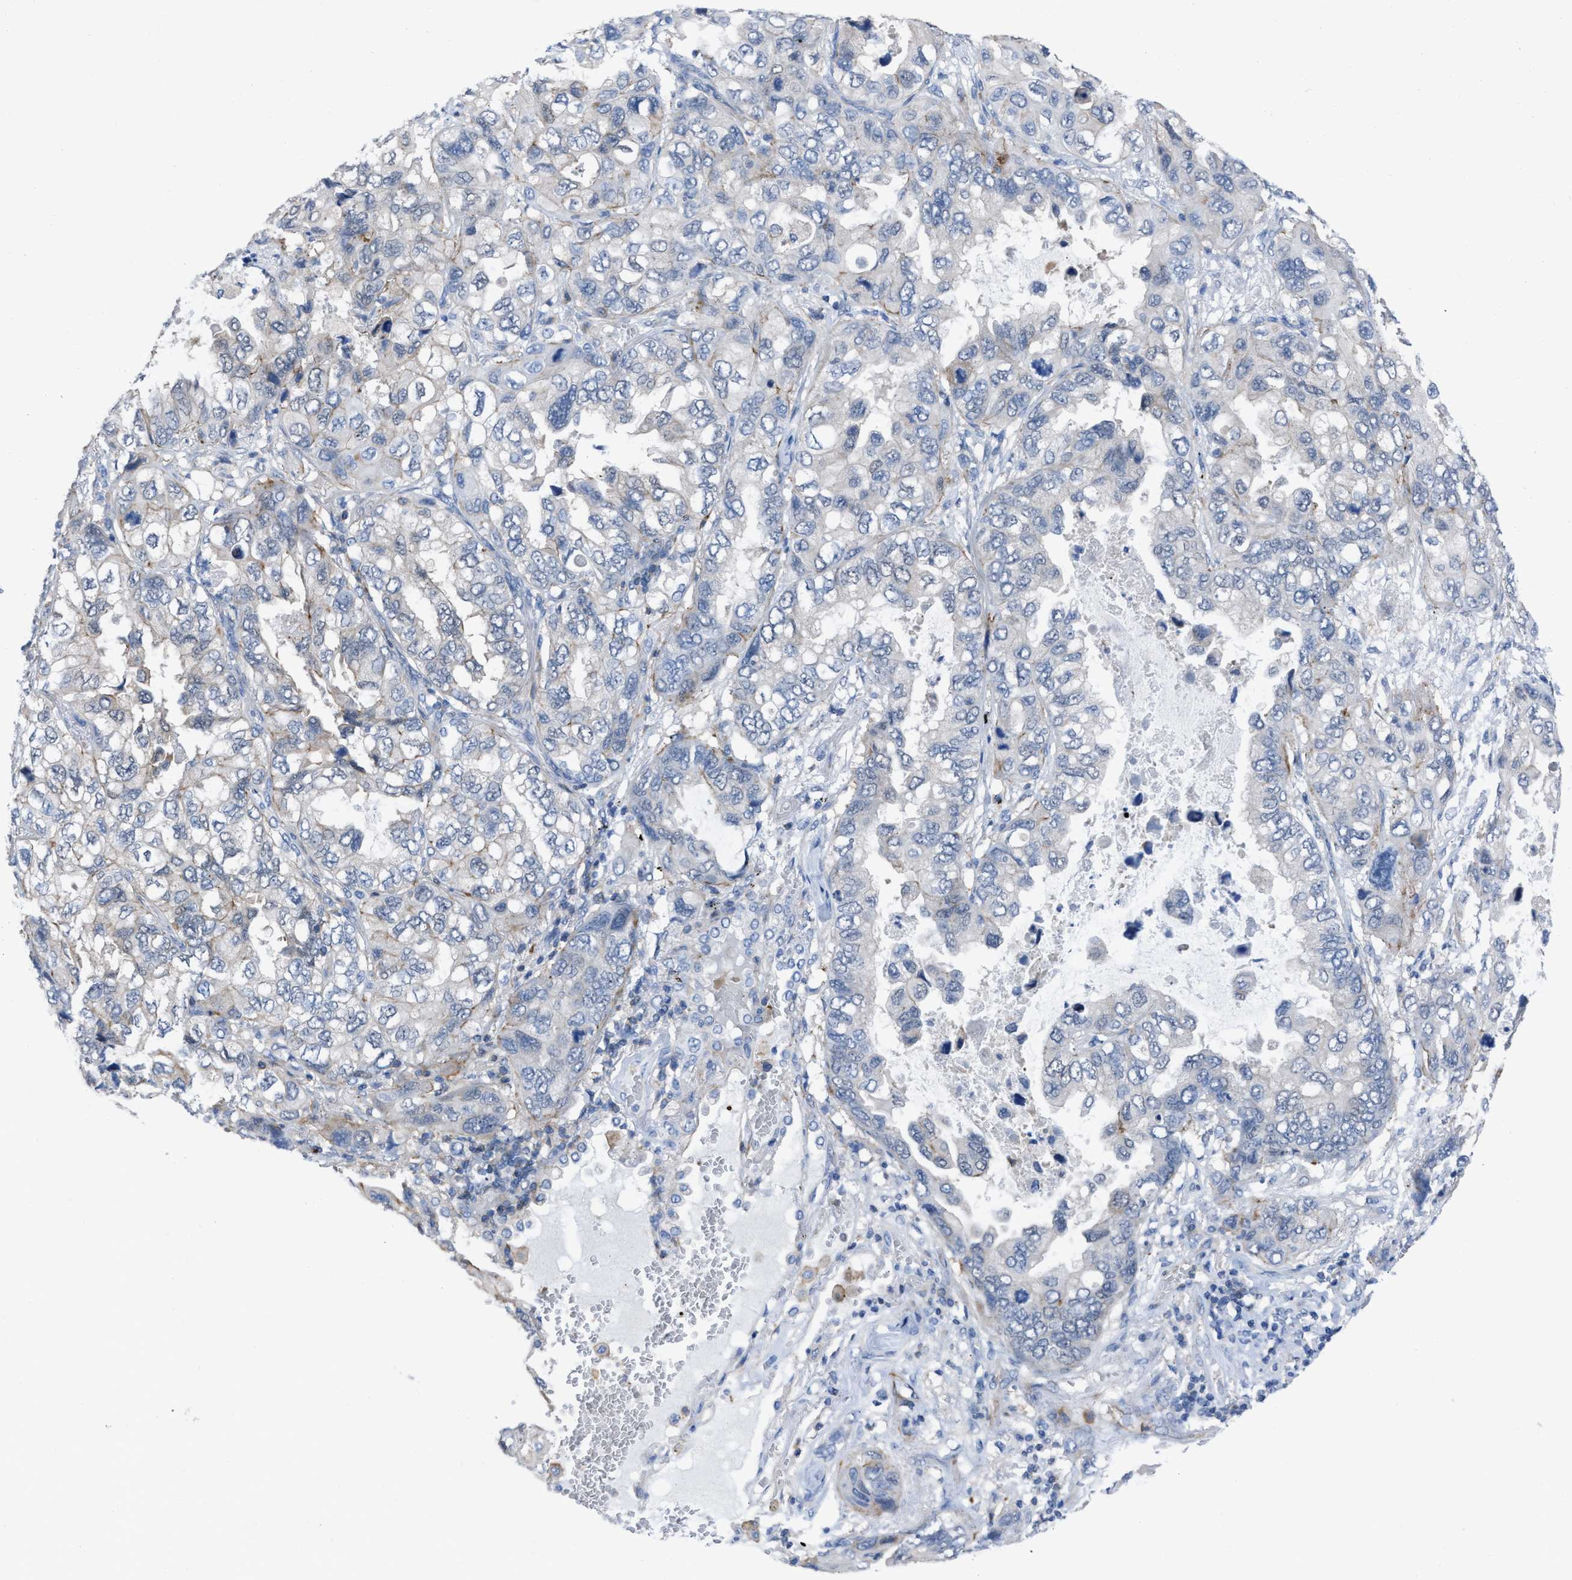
{"staining": {"intensity": "moderate", "quantity": "<25%", "location": "cytoplasmic/membranous"}, "tissue": "lung cancer", "cell_type": "Tumor cells", "image_type": "cancer", "snomed": [{"axis": "morphology", "description": "Squamous cell carcinoma, NOS"}, {"axis": "topography", "description": "Lung"}], "caption": "Lung squamous cell carcinoma stained with a protein marker displays moderate staining in tumor cells.", "gene": "PRMT2", "patient": {"sex": "female", "age": 73}}